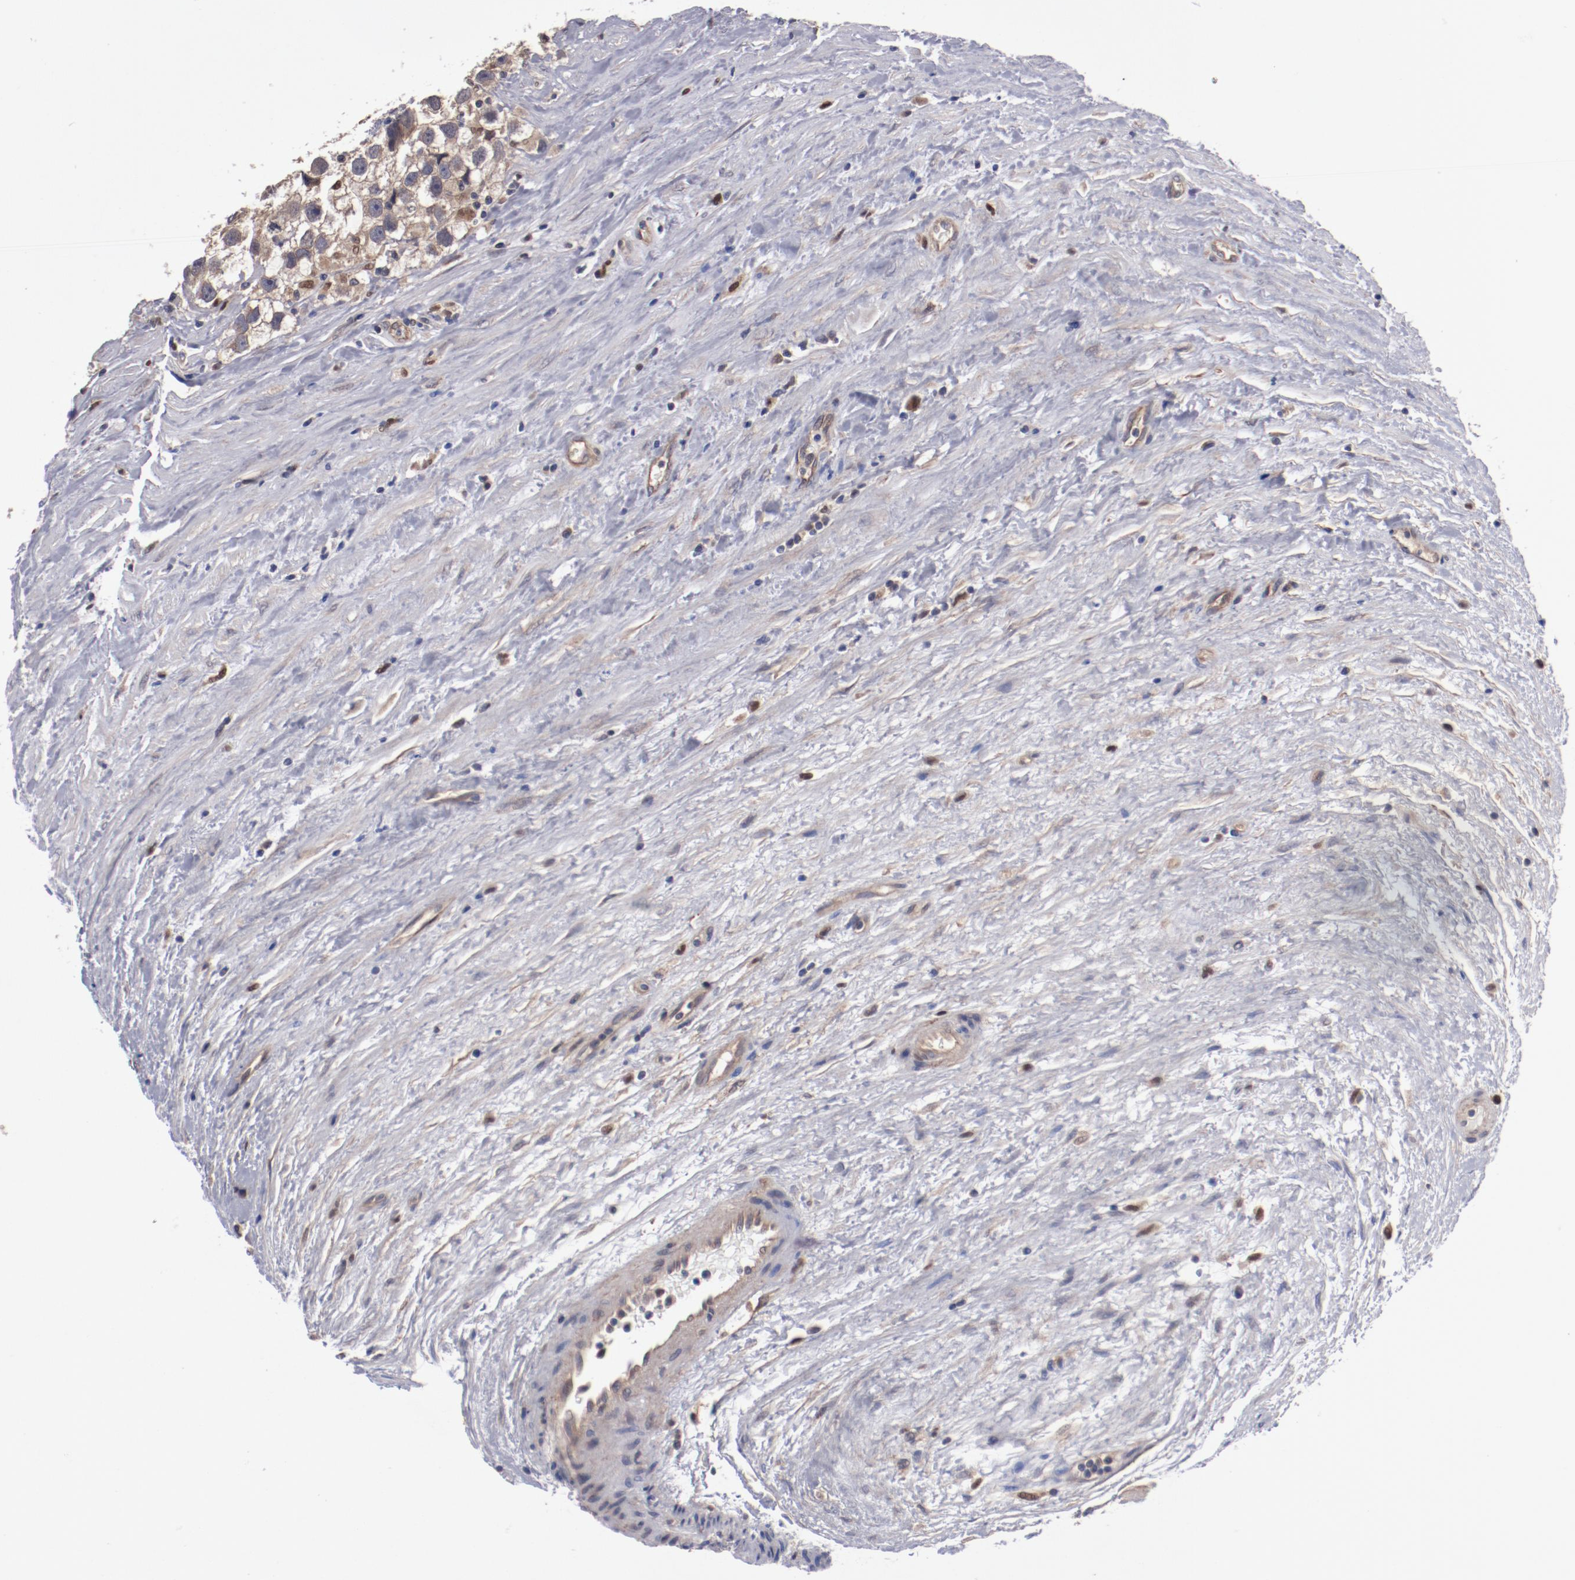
{"staining": {"intensity": "moderate", "quantity": ">75%", "location": "cytoplasmic/membranous"}, "tissue": "testis cancer", "cell_type": "Tumor cells", "image_type": "cancer", "snomed": [{"axis": "morphology", "description": "Seminoma, NOS"}, {"axis": "topography", "description": "Testis"}], "caption": "Immunohistochemical staining of seminoma (testis) displays medium levels of moderate cytoplasmic/membranous protein staining in approximately >75% of tumor cells.", "gene": "DNAAF2", "patient": {"sex": "male", "age": 43}}